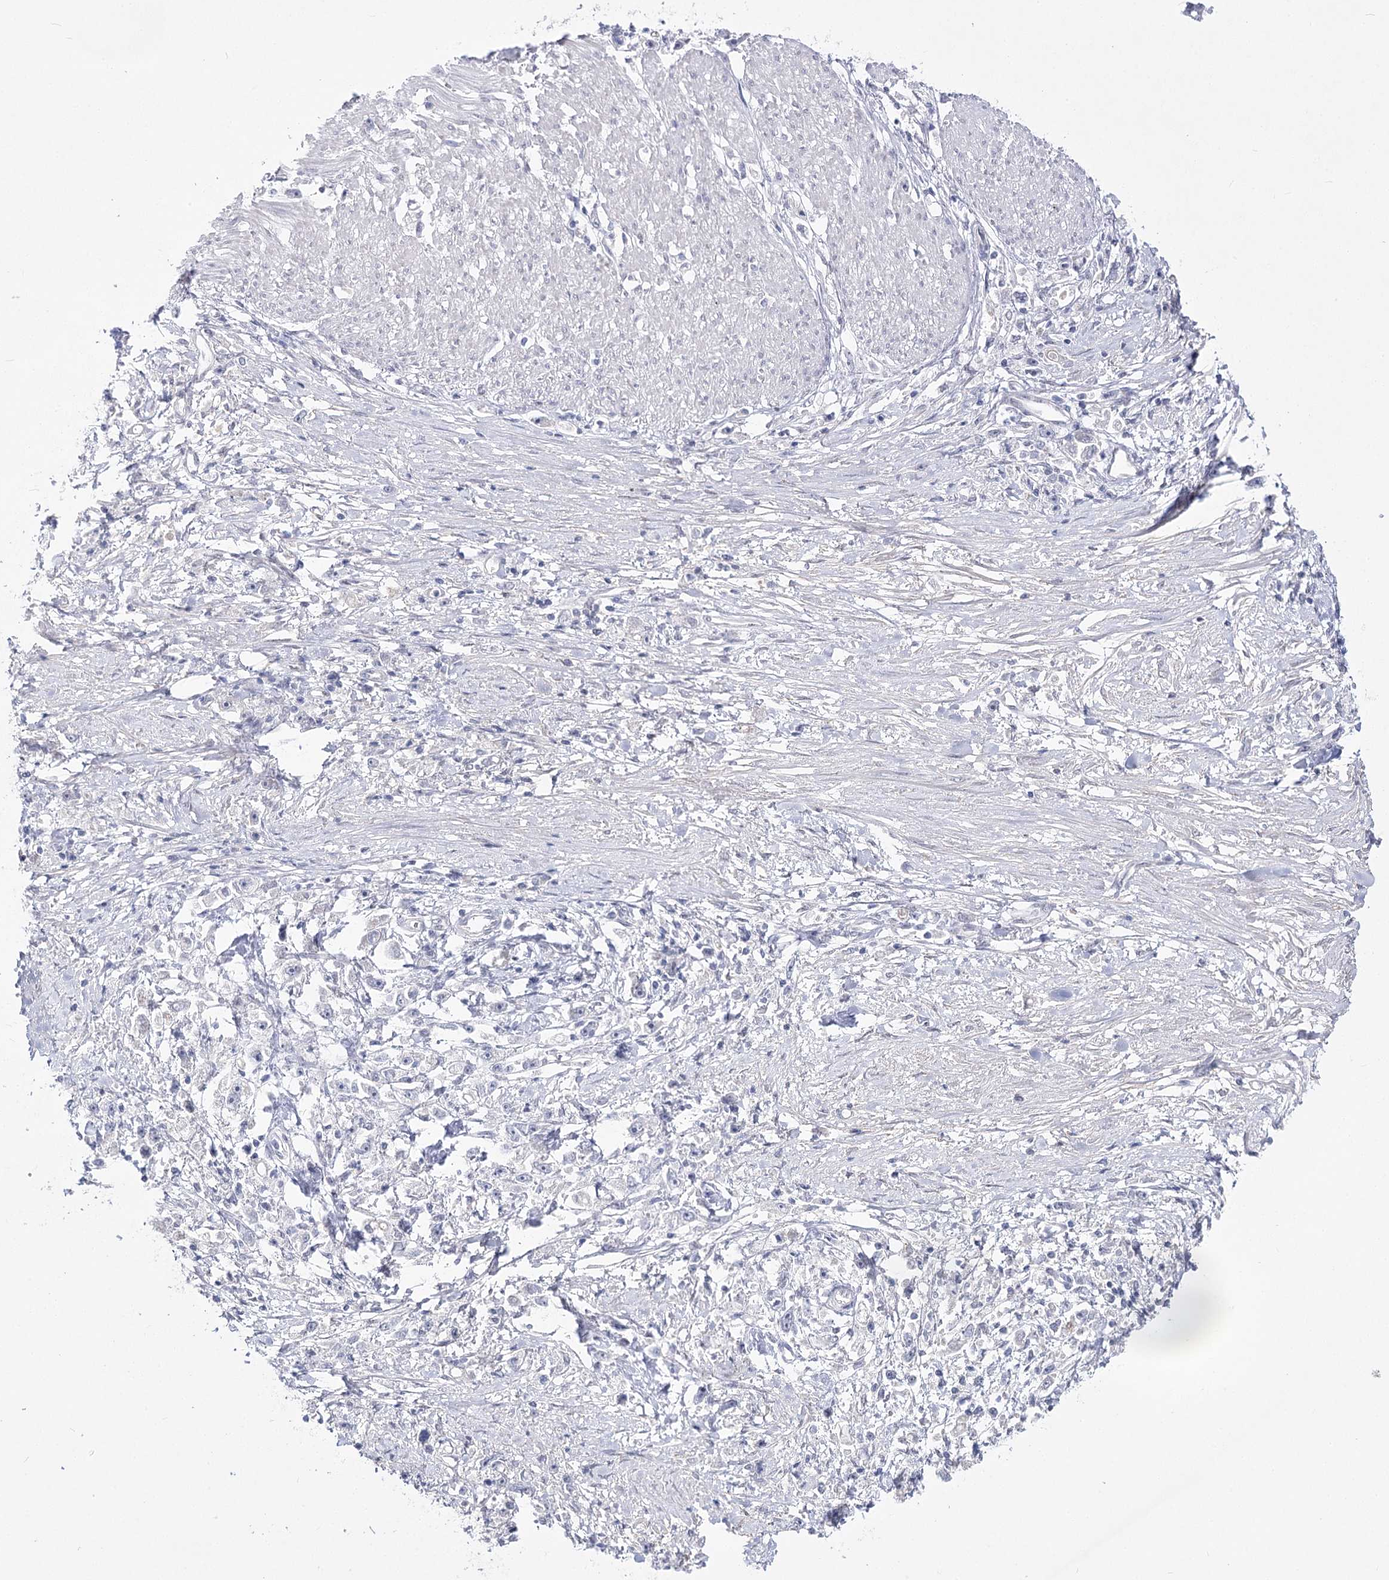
{"staining": {"intensity": "negative", "quantity": "none", "location": "none"}, "tissue": "stomach cancer", "cell_type": "Tumor cells", "image_type": "cancer", "snomed": [{"axis": "morphology", "description": "Adenocarcinoma, NOS"}, {"axis": "topography", "description": "Stomach"}], "caption": "Immunohistochemical staining of human stomach cancer demonstrates no significant positivity in tumor cells. (Immunohistochemistry, brightfield microscopy, high magnification).", "gene": "ATP10B", "patient": {"sex": "female", "age": 59}}